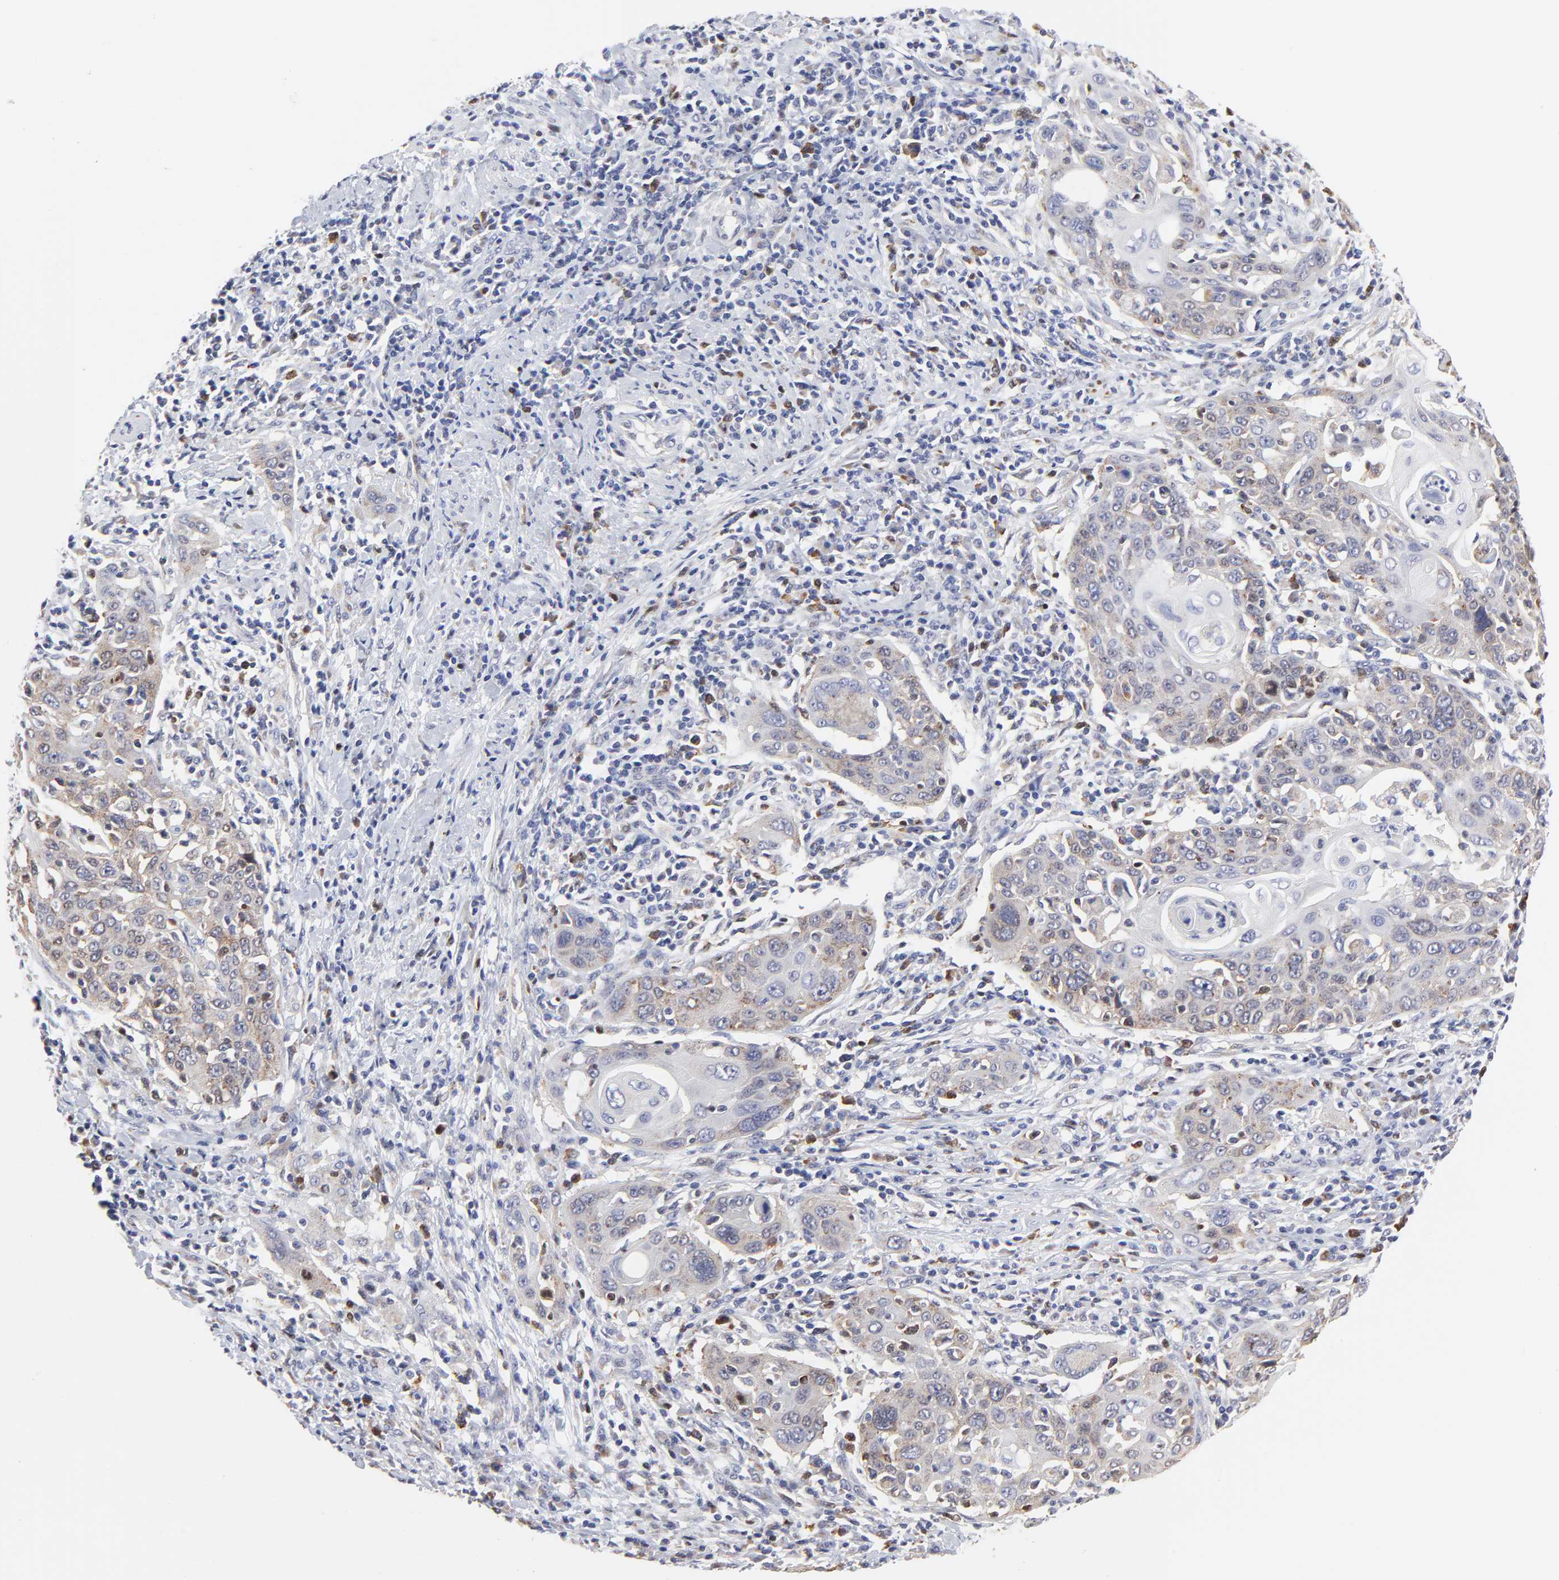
{"staining": {"intensity": "weak", "quantity": "25%-75%", "location": "cytoplasmic/membranous"}, "tissue": "cervical cancer", "cell_type": "Tumor cells", "image_type": "cancer", "snomed": [{"axis": "morphology", "description": "Squamous cell carcinoma, NOS"}, {"axis": "topography", "description": "Cervix"}], "caption": "The micrograph demonstrates staining of cervical squamous cell carcinoma, revealing weak cytoplasmic/membranous protein expression (brown color) within tumor cells.", "gene": "NCAPH", "patient": {"sex": "female", "age": 54}}